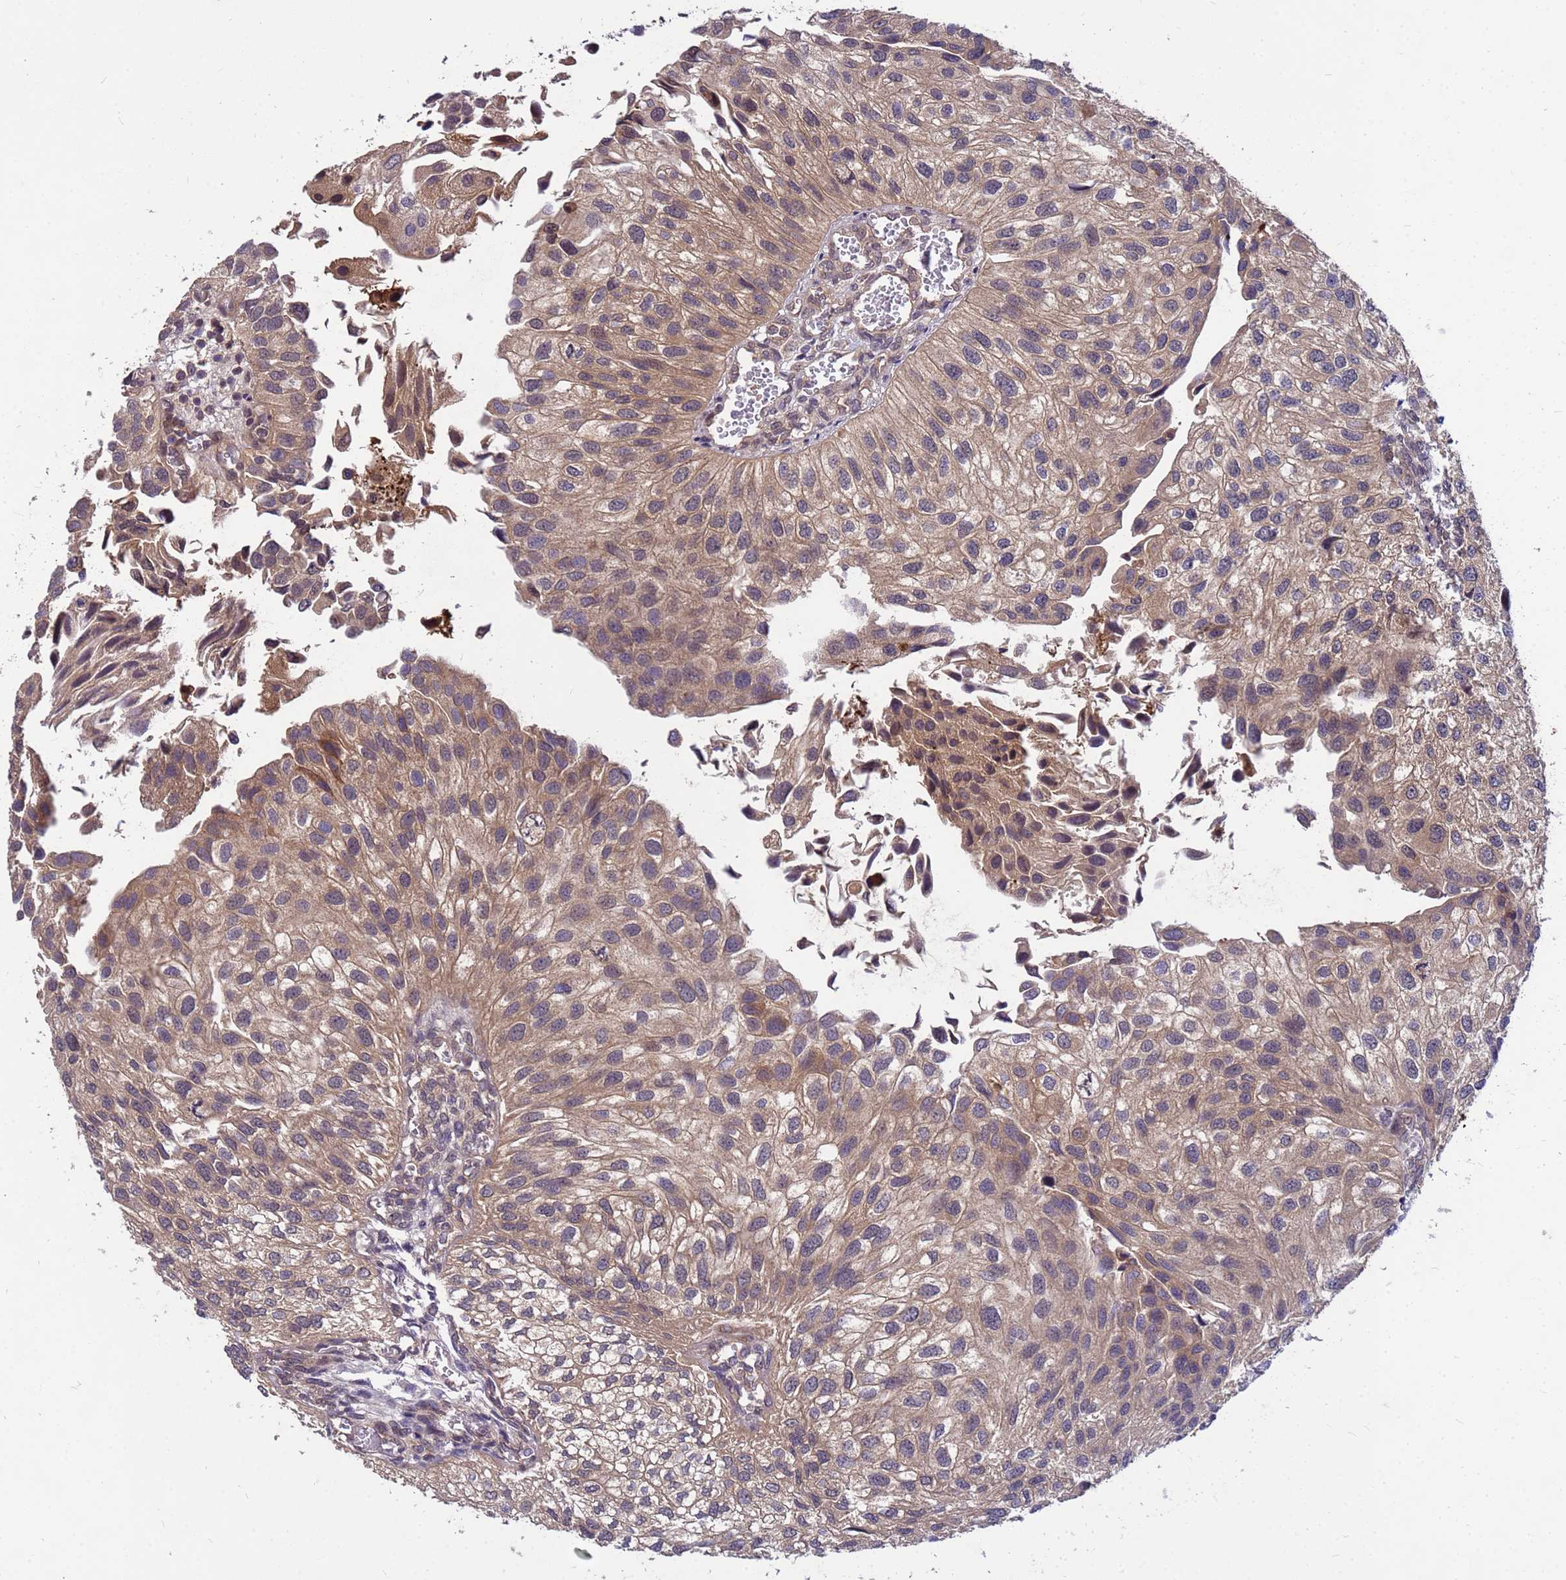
{"staining": {"intensity": "weak", "quantity": ">75%", "location": "cytoplasmic/membranous"}, "tissue": "urothelial cancer", "cell_type": "Tumor cells", "image_type": "cancer", "snomed": [{"axis": "morphology", "description": "Urothelial carcinoma, Low grade"}, {"axis": "topography", "description": "Urinary bladder"}], "caption": "Immunohistochemical staining of human low-grade urothelial carcinoma shows weak cytoplasmic/membranous protein positivity in about >75% of tumor cells.", "gene": "PPP2CB", "patient": {"sex": "female", "age": 89}}